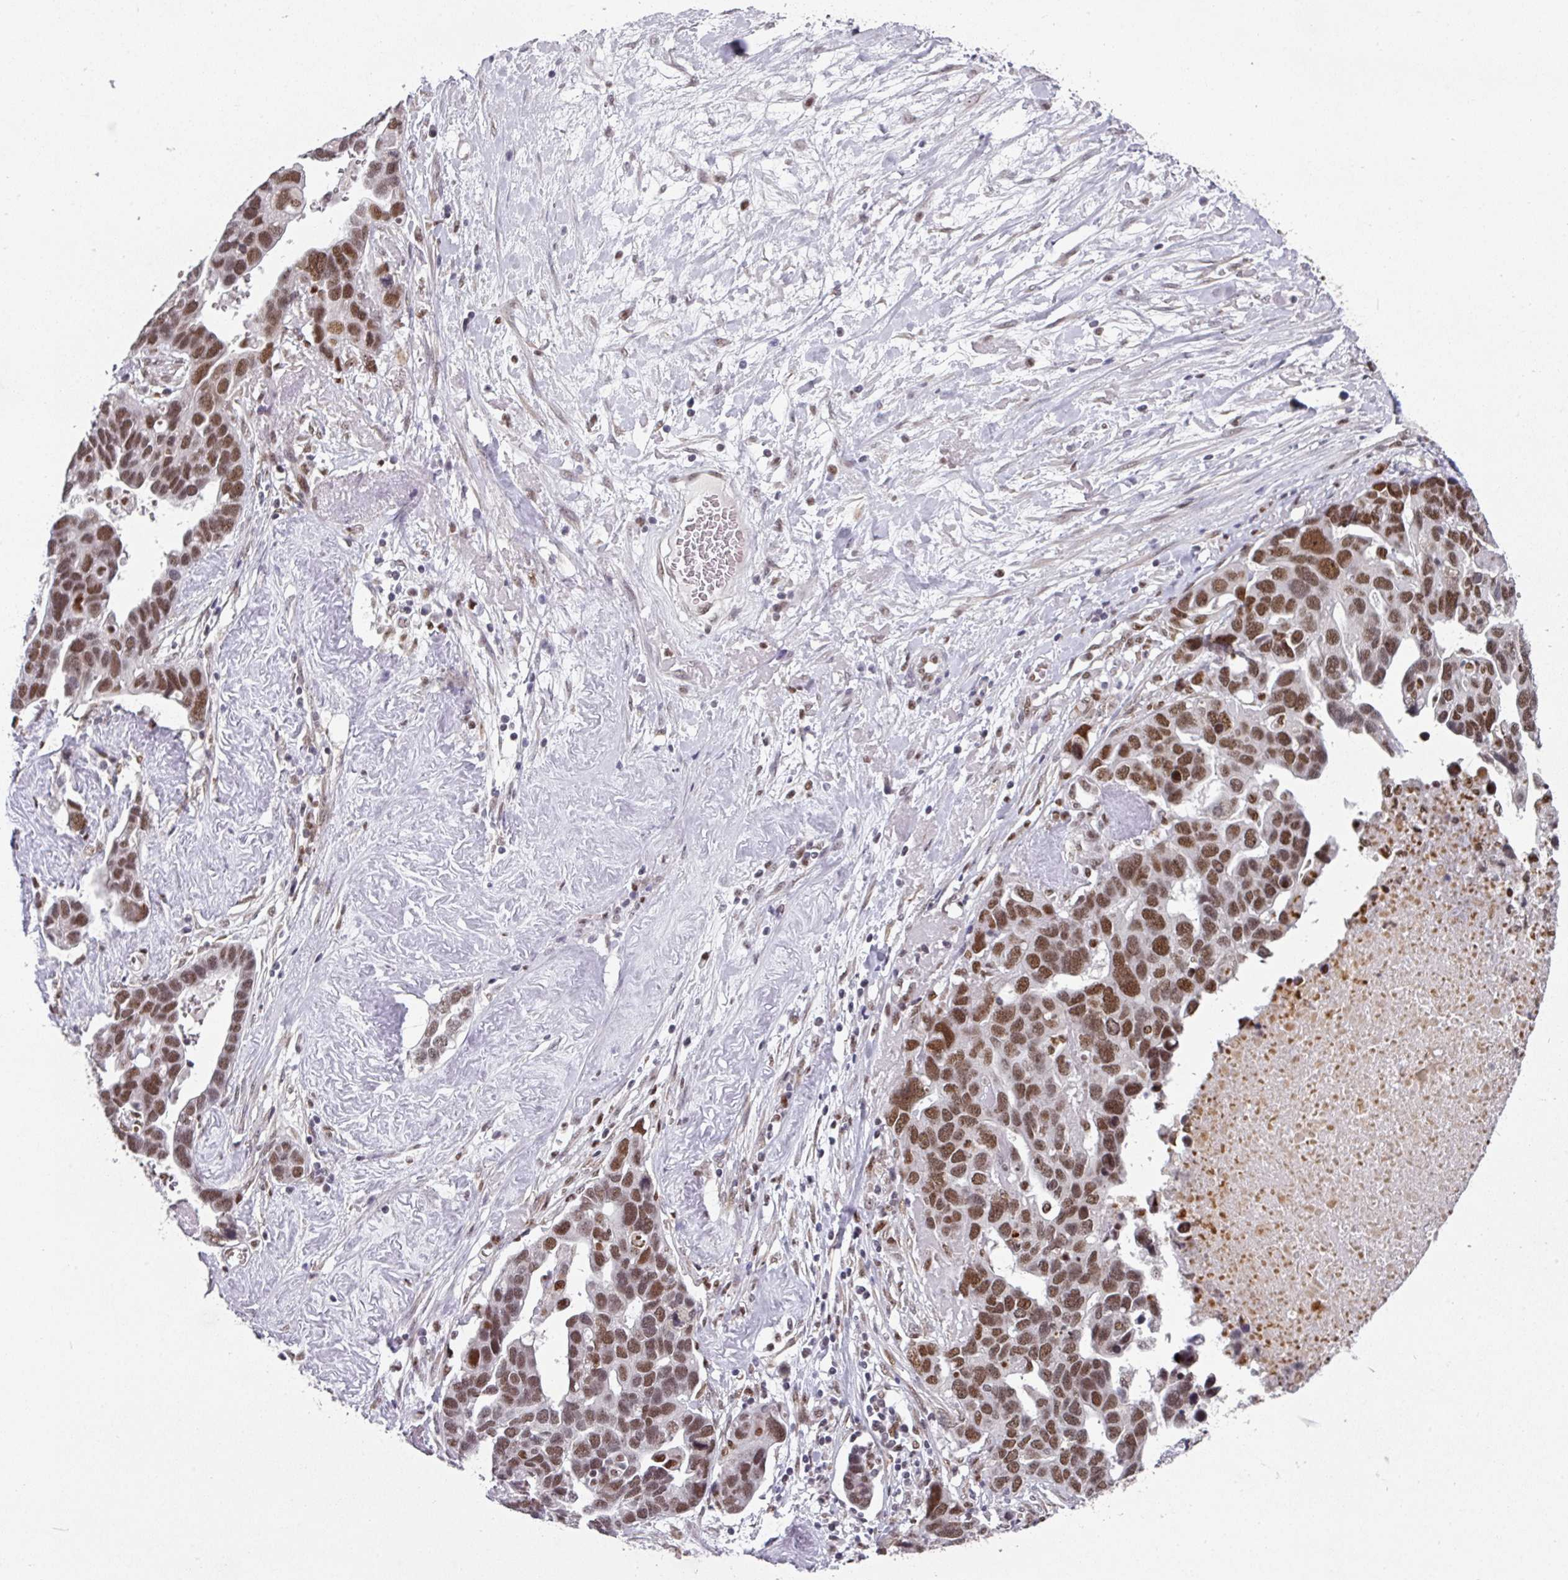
{"staining": {"intensity": "moderate", "quantity": ">75%", "location": "nuclear"}, "tissue": "ovarian cancer", "cell_type": "Tumor cells", "image_type": "cancer", "snomed": [{"axis": "morphology", "description": "Cystadenocarcinoma, serous, NOS"}, {"axis": "topography", "description": "Ovary"}], "caption": "Serous cystadenocarcinoma (ovarian) stained with immunohistochemistry exhibits moderate nuclear staining in approximately >75% of tumor cells.", "gene": "RAD50", "patient": {"sex": "female", "age": 54}}